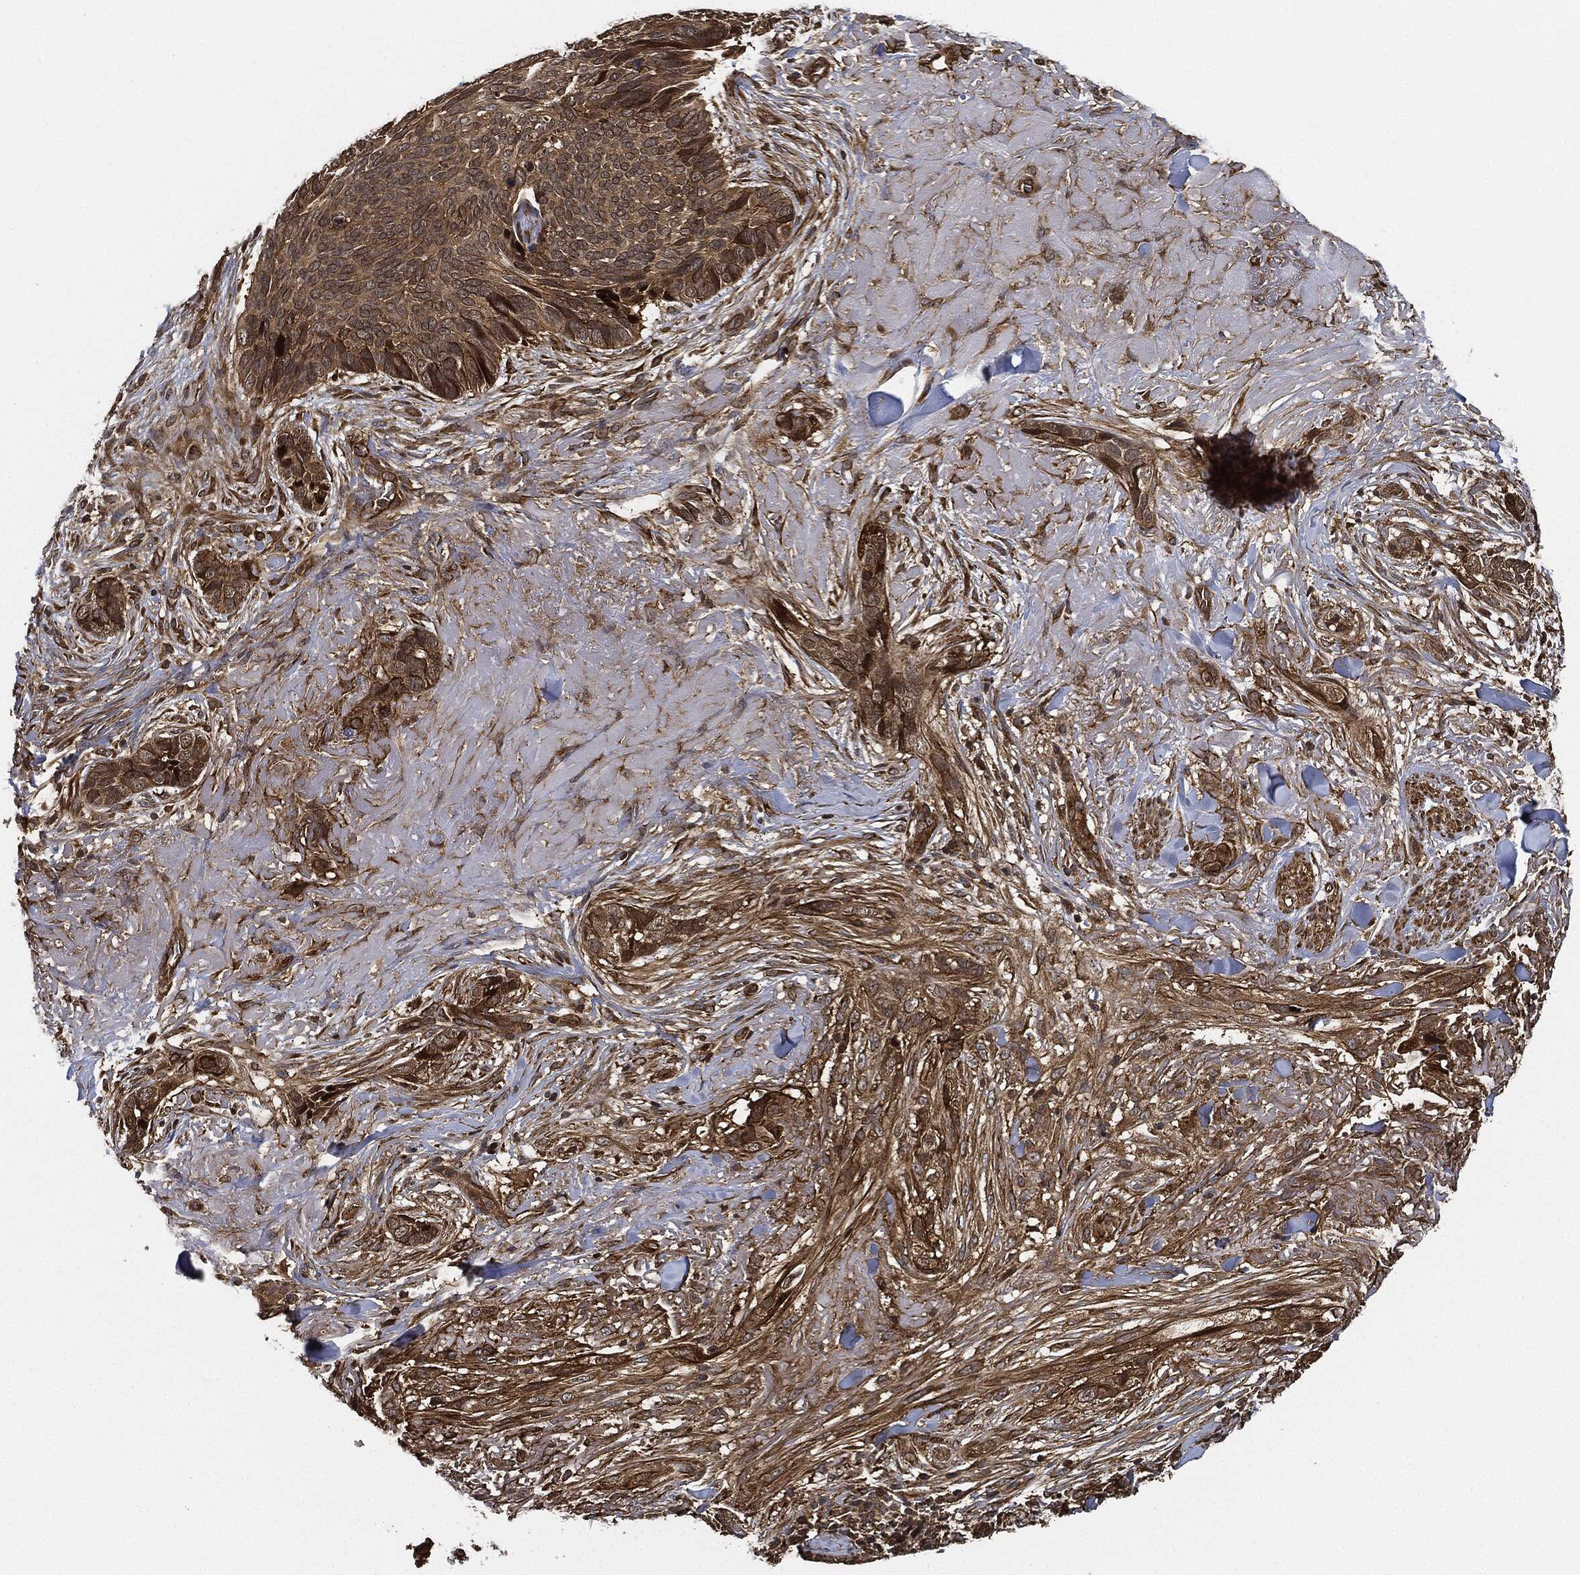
{"staining": {"intensity": "moderate", "quantity": ">75%", "location": "cytoplasmic/membranous"}, "tissue": "skin cancer", "cell_type": "Tumor cells", "image_type": "cancer", "snomed": [{"axis": "morphology", "description": "Basal cell carcinoma"}, {"axis": "topography", "description": "Skin"}], "caption": "Moderate cytoplasmic/membranous staining for a protein is identified in approximately >75% of tumor cells of skin cancer using immunohistochemistry.", "gene": "CEP290", "patient": {"sex": "male", "age": 91}}